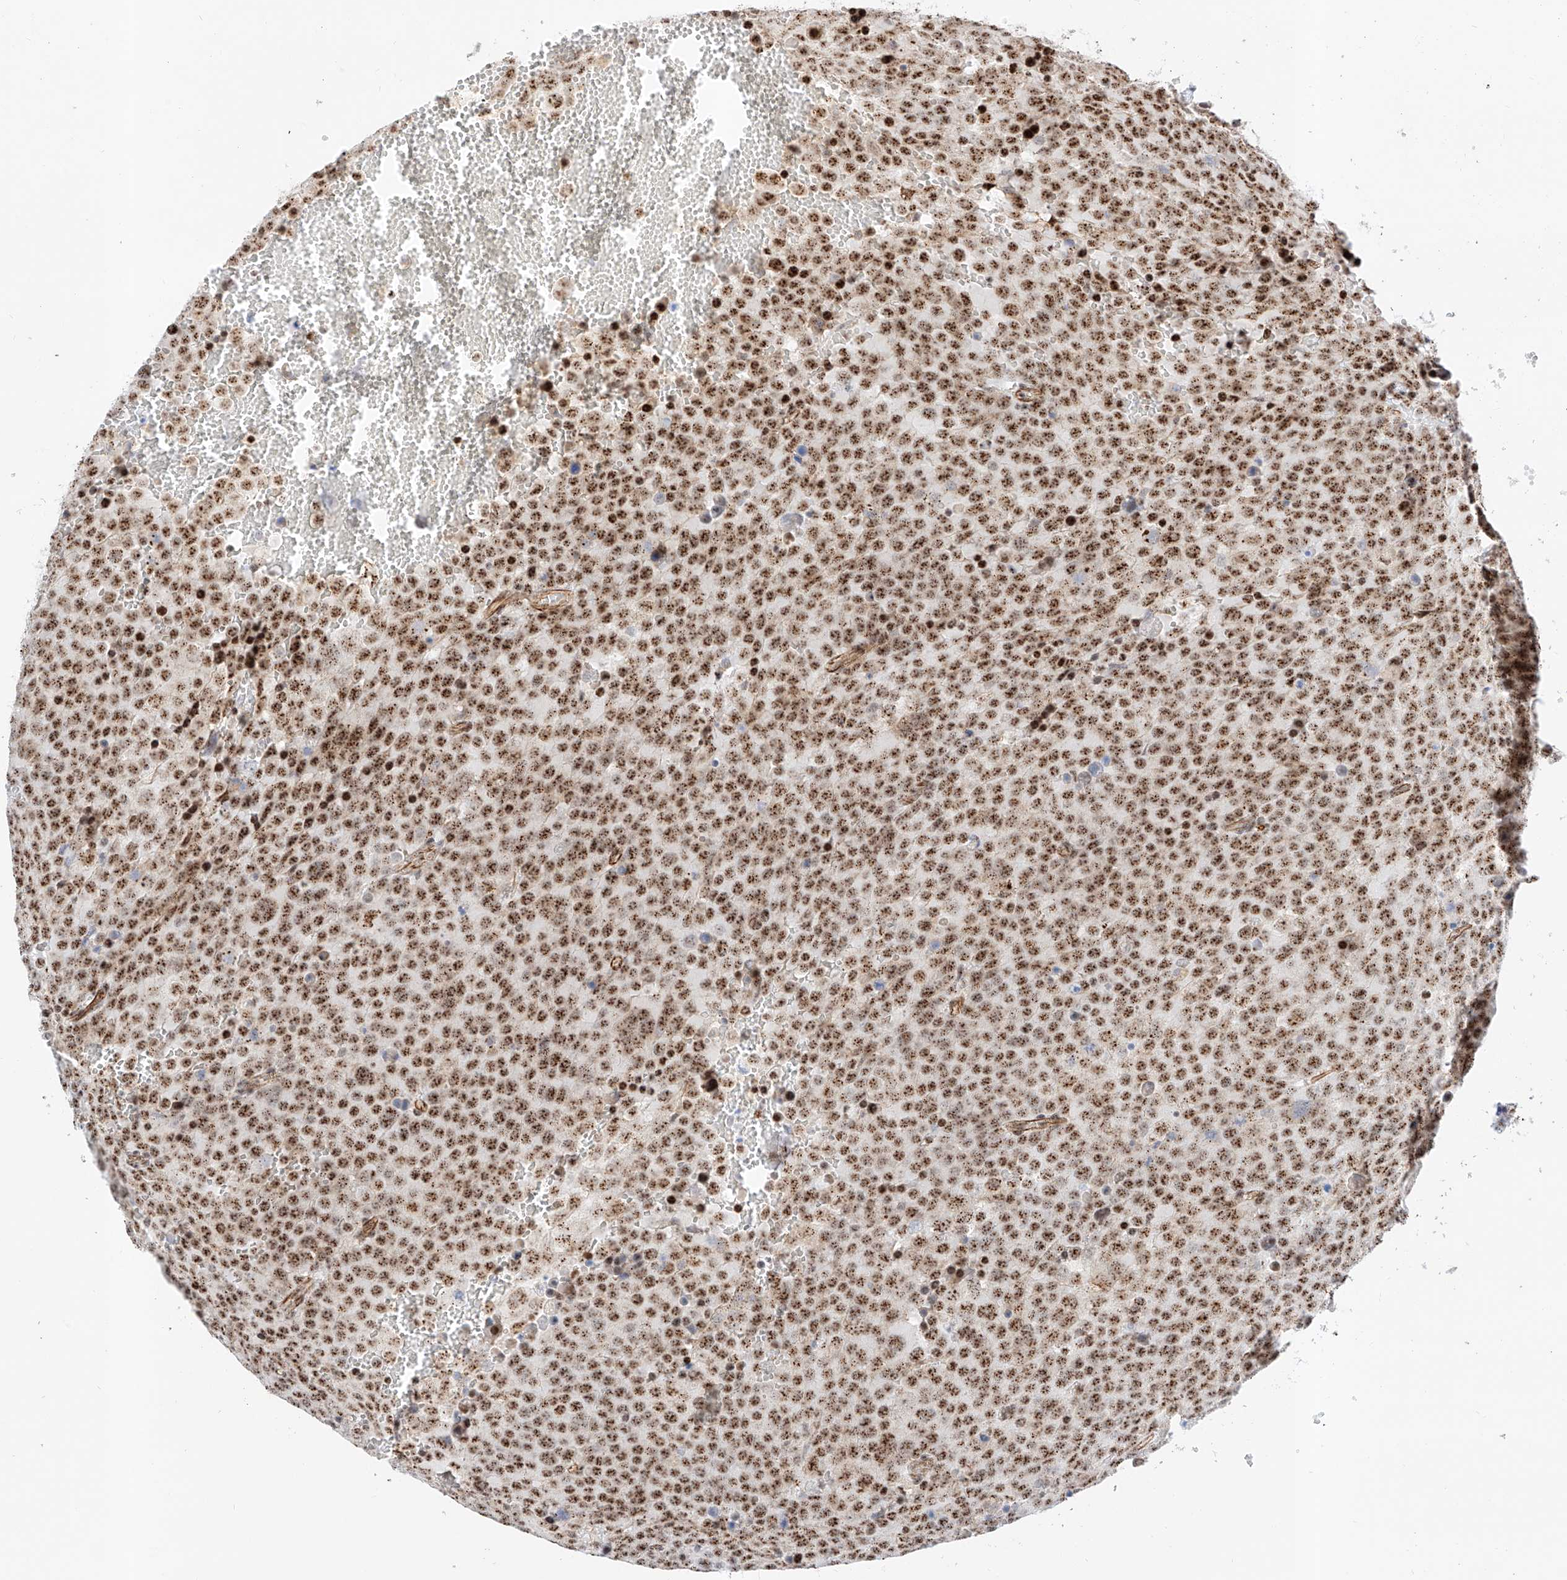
{"staining": {"intensity": "strong", "quantity": ">75%", "location": "nuclear"}, "tissue": "testis cancer", "cell_type": "Tumor cells", "image_type": "cancer", "snomed": [{"axis": "morphology", "description": "Seminoma, NOS"}, {"axis": "topography", "description": "Testis"}], "caption": "The image exhibits immunohistochemical staining of testis seminoma. There is strong nuclear positivity is identified in about >75% of tumor cells.", "gene": "ATXN7L2", "patient": {"sex": "male", "age": 71}}